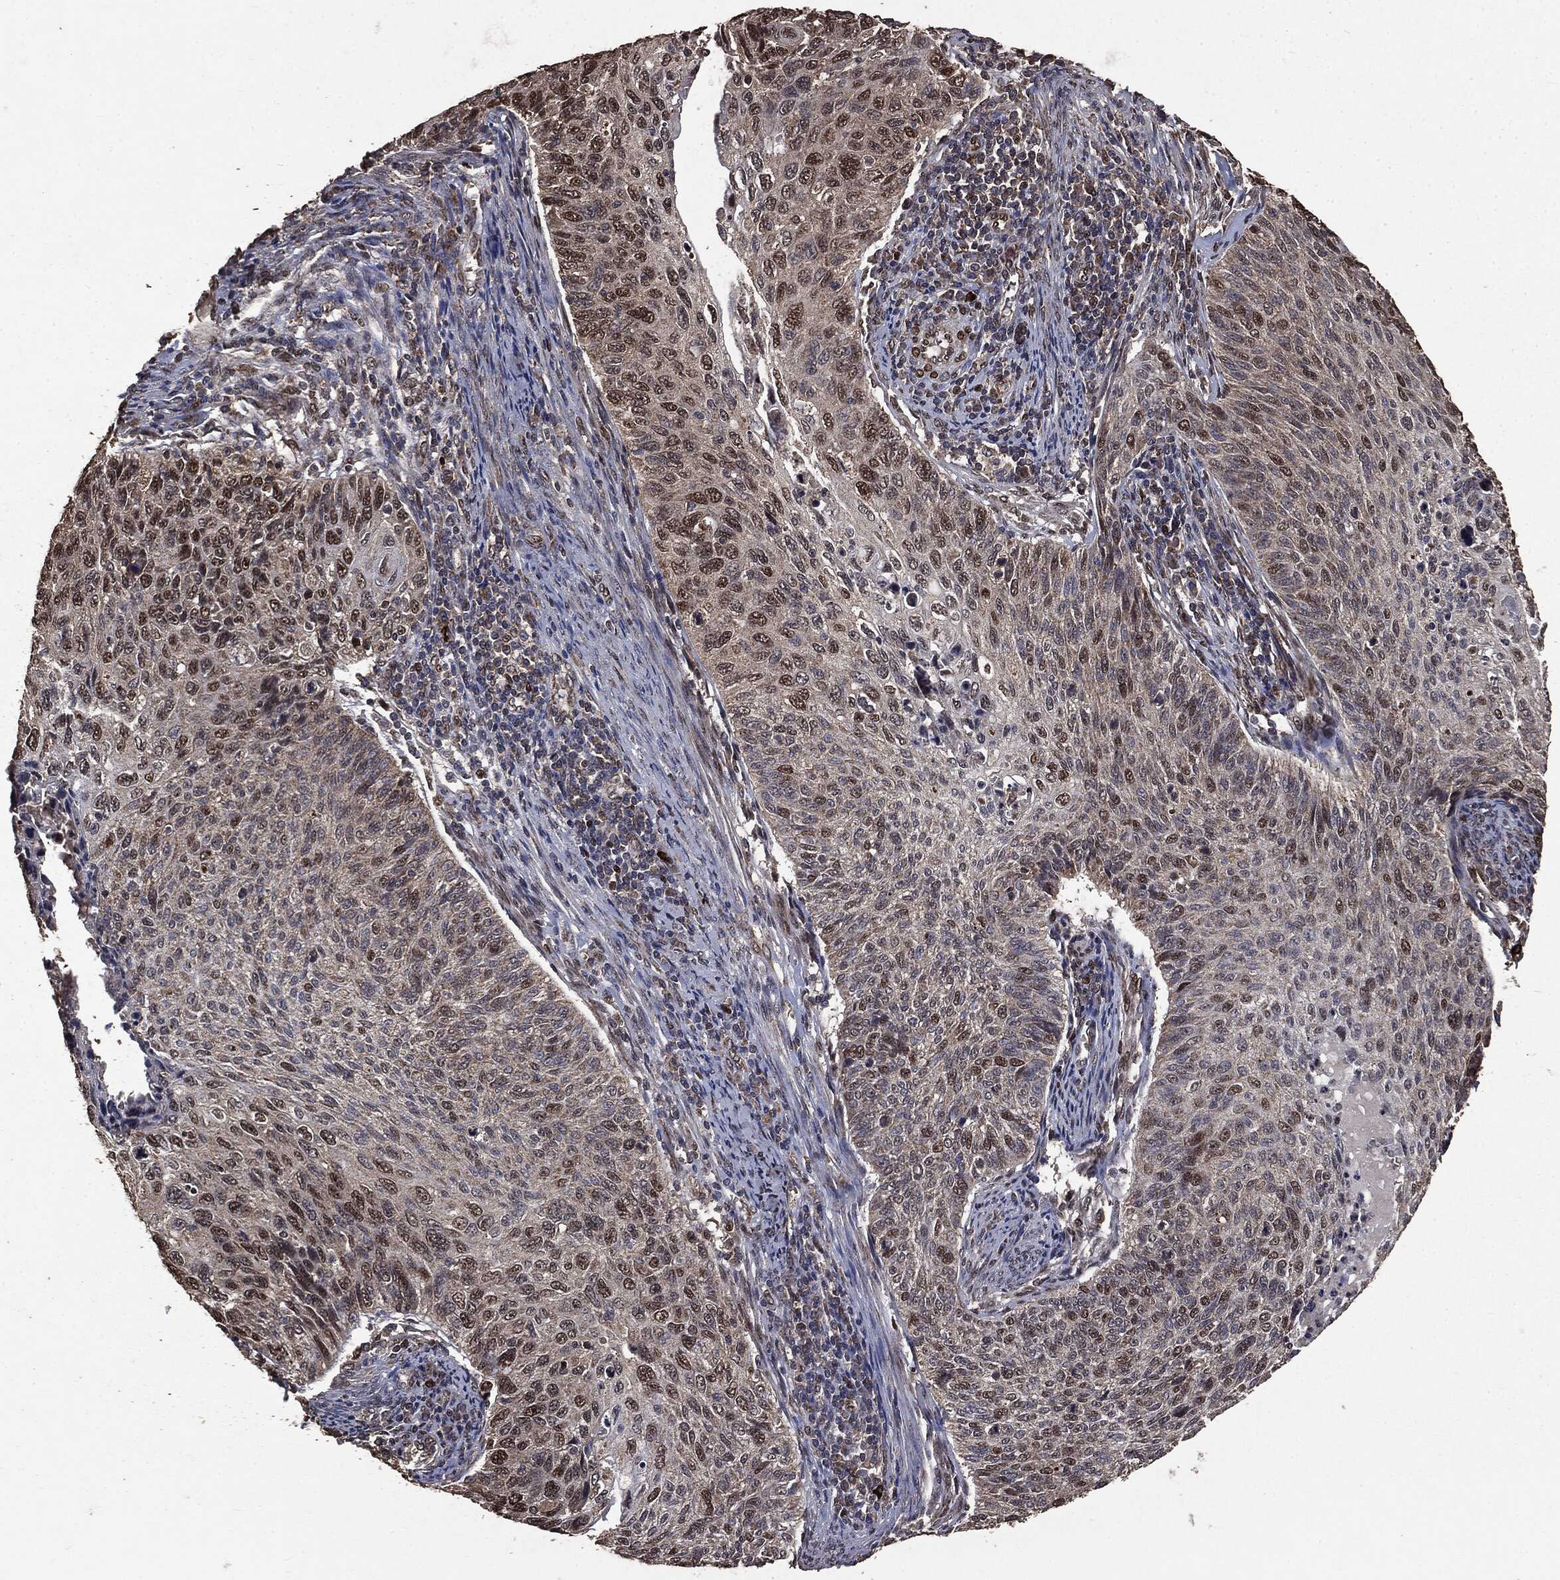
{"staining": {"intensity": "moderate", "quantity": "25%-75%", "location": "nuclear"}, "tissue": "cervical cancer", "cell_type": "Tumor cells", "image_type": "cancer", "snomed": [{"axis": "morphology", "description": "Squamous cell carcinoma, NOS"}, {"axis": "topography", "description": "Cervix"}], "caption": "A brown stain shows moderate nuclear expression of a protein in human cervical squamous cell carcinoma tumor cells.", "gene": "PPP6R2", "patient": {"sex": "female", "age": 70}}